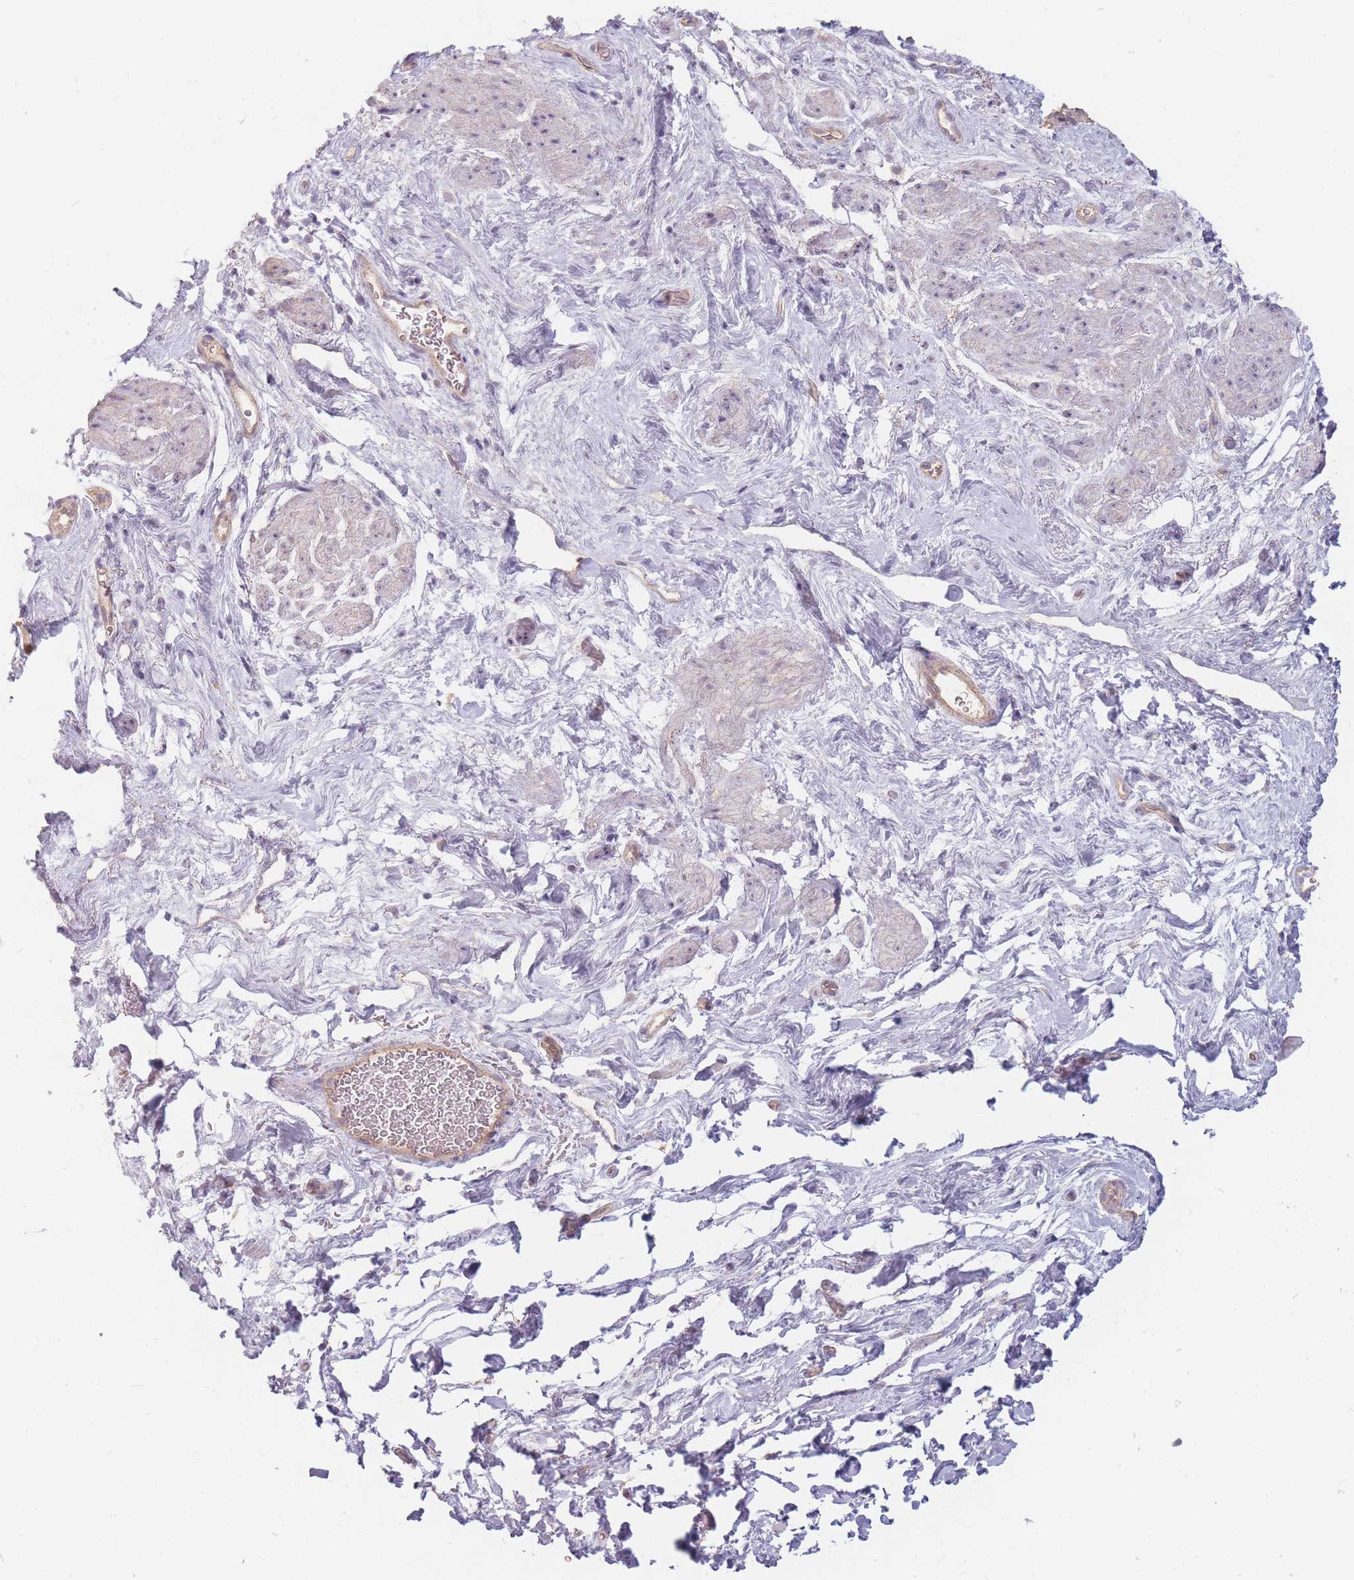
{"staining": {"intensity": "negative", "quantity": "none", "location": "none"}, "tissue": "smooth muscle", "cell_type": "Smooth muscle cells", "image_type": "normal", "snomed": [{"axis": "morphology", "description": "Normal tissue, NOS"}, {"axis": "topography", "description": "Smooth muscle"}, {"axis": "topography", "description": "Peripheral nerve tissue"}], "caption": "Immunohistochemistry image of unremarkable smooth muscle: human smooth muscle stained with DAB exhibits no significant protein staining in smooth muscle cells. The staining is performed using DAB brown chromogen with nuclei counter-stained in using hematoxylin.", "gene": "CHCHD7", "patient": {"sex": "male", "age": 69}}